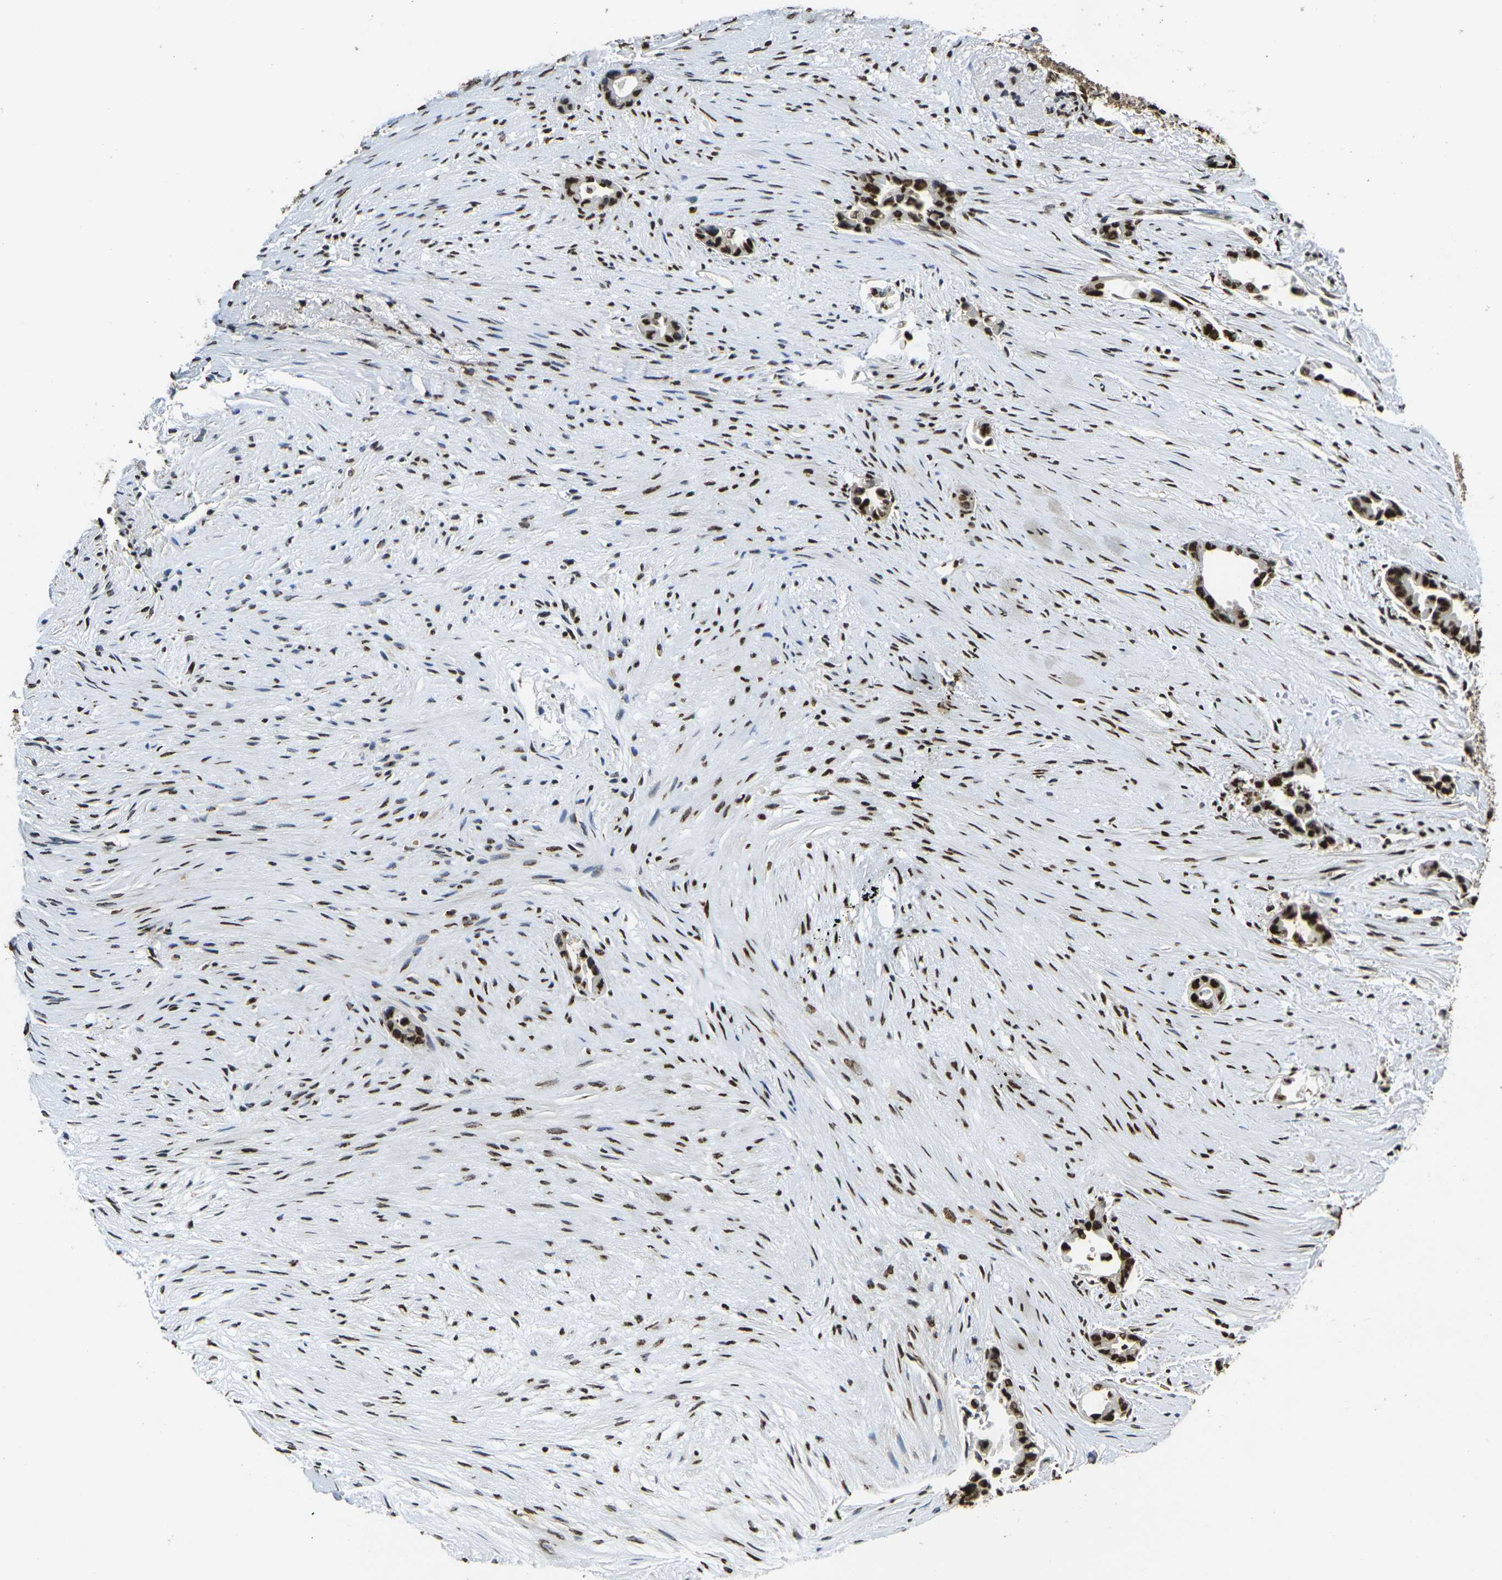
{"staining": {"intensity": "strong", "quantity": ">75%", "location": "nuclear"}, "tissue": "liver cancer", "cell_type": "Tumor cells", "image_type": "cancer", "snomed": [{"axis": "morphology", "description": "Cholangiocarcinoma"}, {"axis": "topography", "description": "Liver"}], "caption": "IHC of human cholangiocarcinoma (liver) displays high levels of strong nuclear expression in approximately >75% of tumor cells.", "gene": "SMARCC1", "patient": {"sex": "female", "age": 55}}